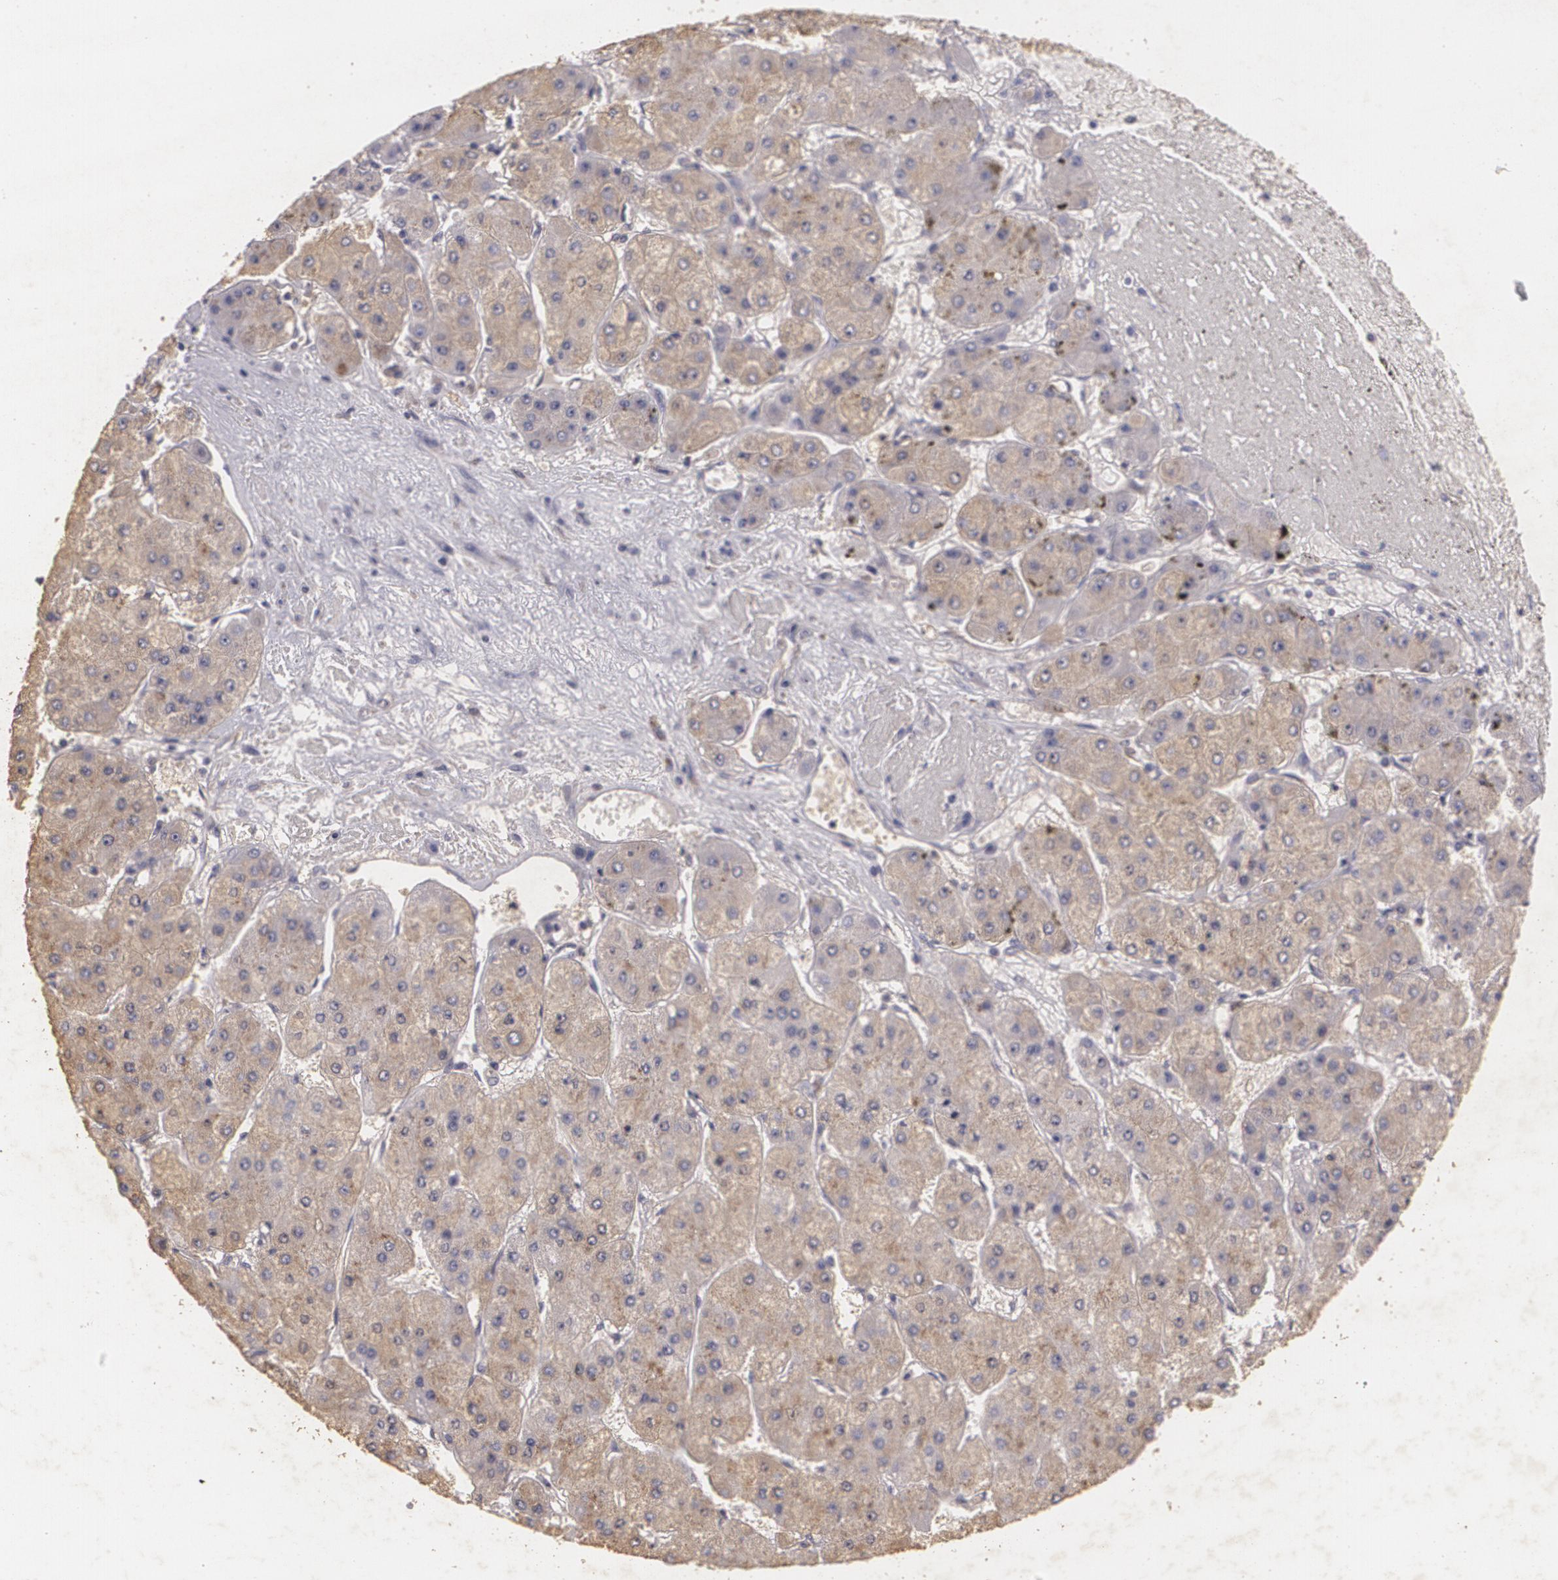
{"staining": {"intensity": "weak", "quantity": ">75%", "location": "cytoplasmic/membranous"}, "tissue": "liver cancer", "cell_type": "Tumor cells", "image_type": "cancer", "snomed": [{"axis": "morphology", "description": "Carcinoma, Hepatocellular, NOS"}, {"axis": "topography", "description": "Liver"}], "caption": "A micrograph of human hepatocellular carcinoma (liver) stained for a protein displays weak cytoplasmic/membranous brown staining in tumor cells.", "gene": "KCNA4", "patient": {"sex": "female", "age": 52}}